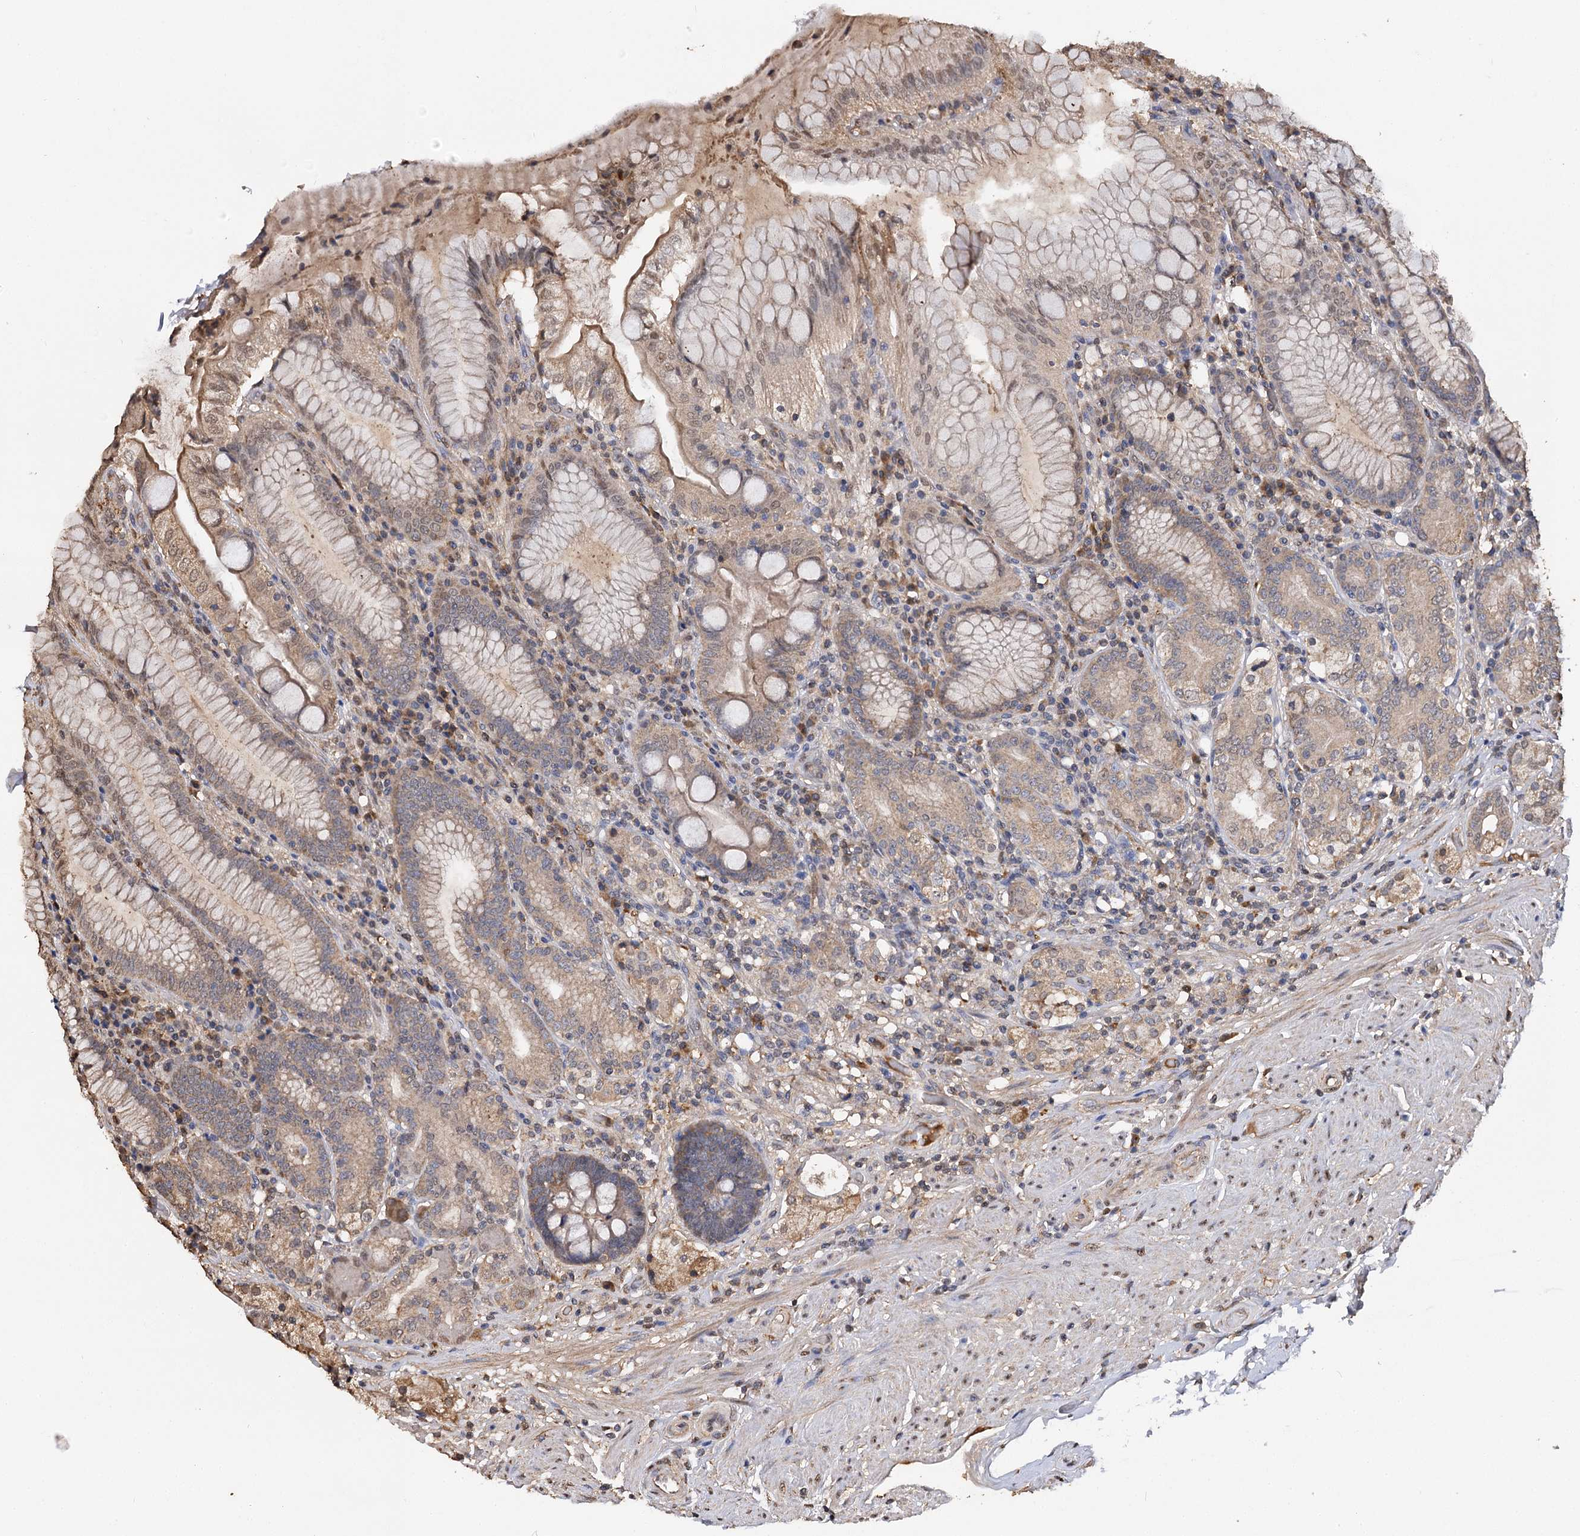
{"staining": {"intensity": "moderate", "quantity": ">75%", "location": "cytoplasmic/membranous"}, "tissue": "stomach", "cell_type": "Glandular cells", "image_type": "normal", "snomed": [{"axis": "morphology", "description": "Normal tissue, NOS"}, {"axis": "topography", "description": "Stomach, upper"}, {"axis": "topography", "description": "Stomach, lower"}], "caption": "Immunohistochemistry (IHC) (DAB) staining of benign stomach exhibits moderate cytoplasmic/membranous protein staining in approximately >75% of glandular cells.", "gene": "ARL13A", "patient": {"sex": "female", "age": 76}}